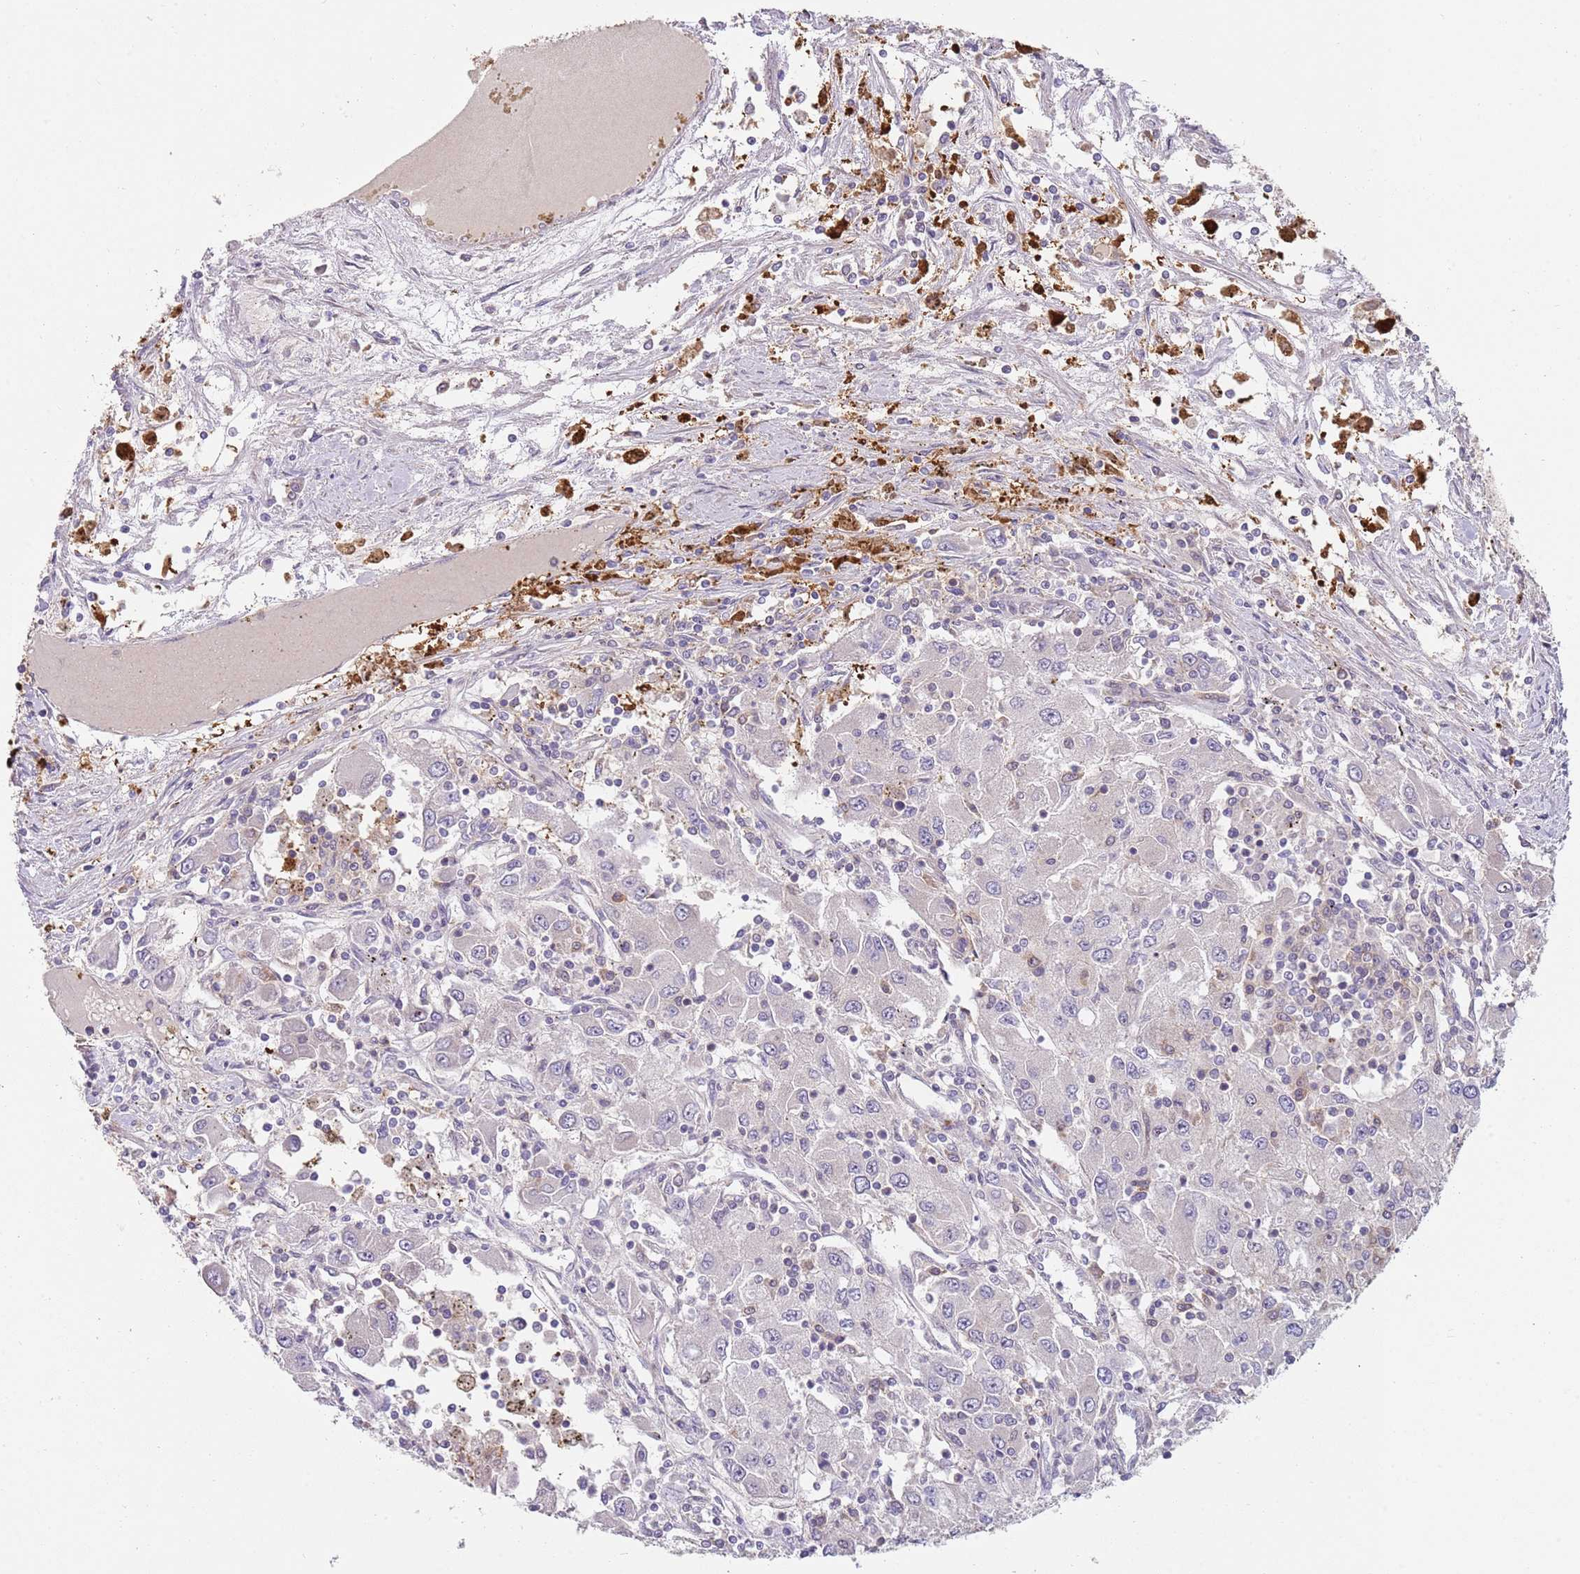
{"staining": {"intensity": "negative", "quantity": "none", "location": "none"}, "tissue": "renal cancer", "cell_type": "Tumor cells", "image_type": "cancer", "snomed": [{"axis": "morphology", "description": "Adenocarcinoma, NOS"}, {"axis": "topography", "description": "Kidney"}], "caption": "High magnification brightfield microscopy of renal cancer (adenocarcinoma) stained with DAB (3,3'-diaminobenzidine) (brown) and counterstained with hematoxylin (blue): tumor cells show no significant positivity.", "gene": "GGA1", "patient": {"sex": "female", "age": 67}}